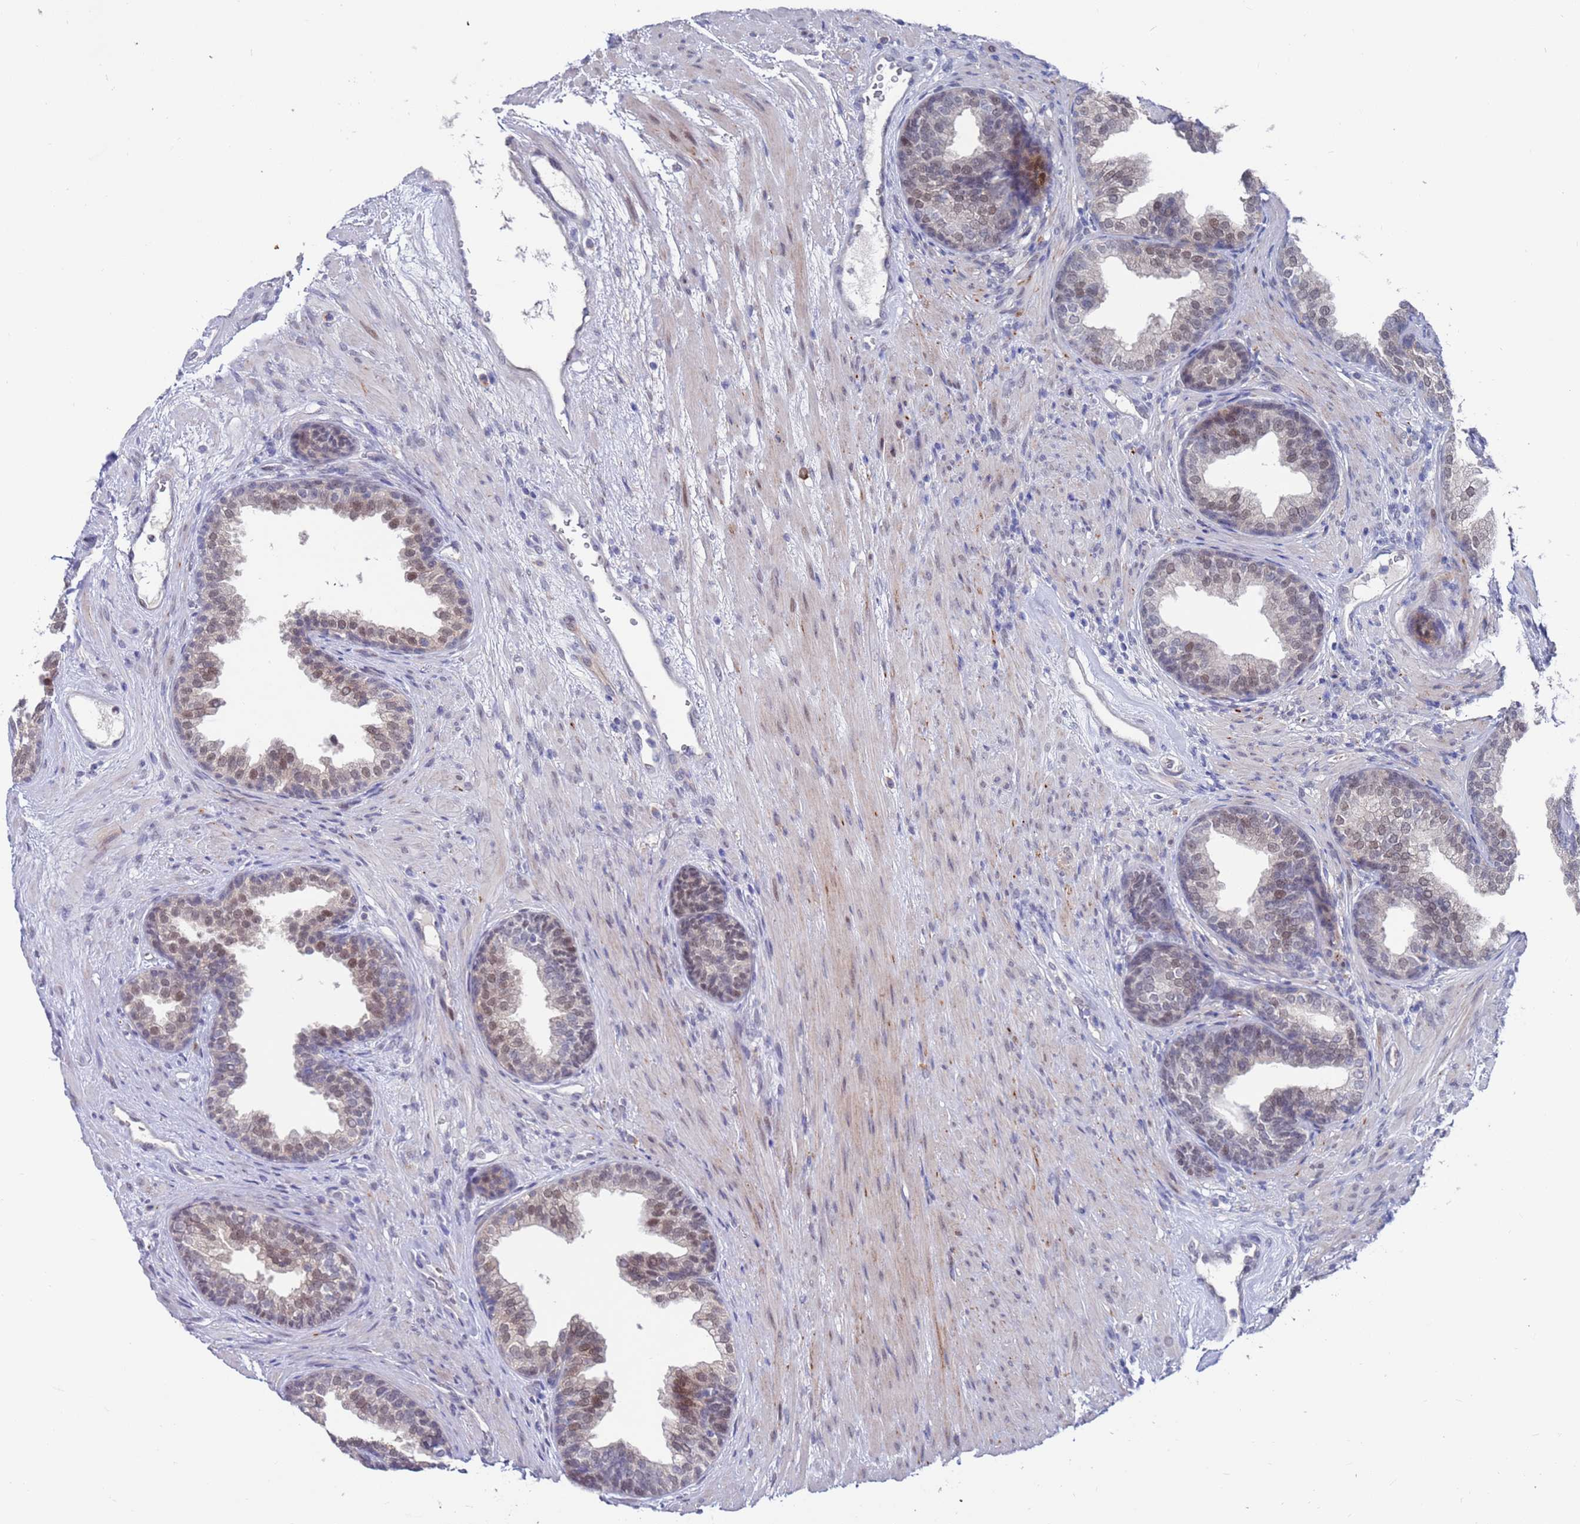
{"staining": {"intensity": "moderate", "quantity": "<25%", "location": "nuclear"}, "tissue": "prostate", "cell_type": "Glandular cells", "image_type": "normal", "snomed": [{"axis": "morphology", "description": "Normal tissue, NOS"}, {"axis": "topography", "description": "Prostate"}], "caption": "This micrograph exhibits immunohistochemistry staining of benign human prostate, with low moderate nuclear positivity in about <25% of glandular cells.", "gene": "FBXO27", "patient": {"sex": "male", "age": 76}}